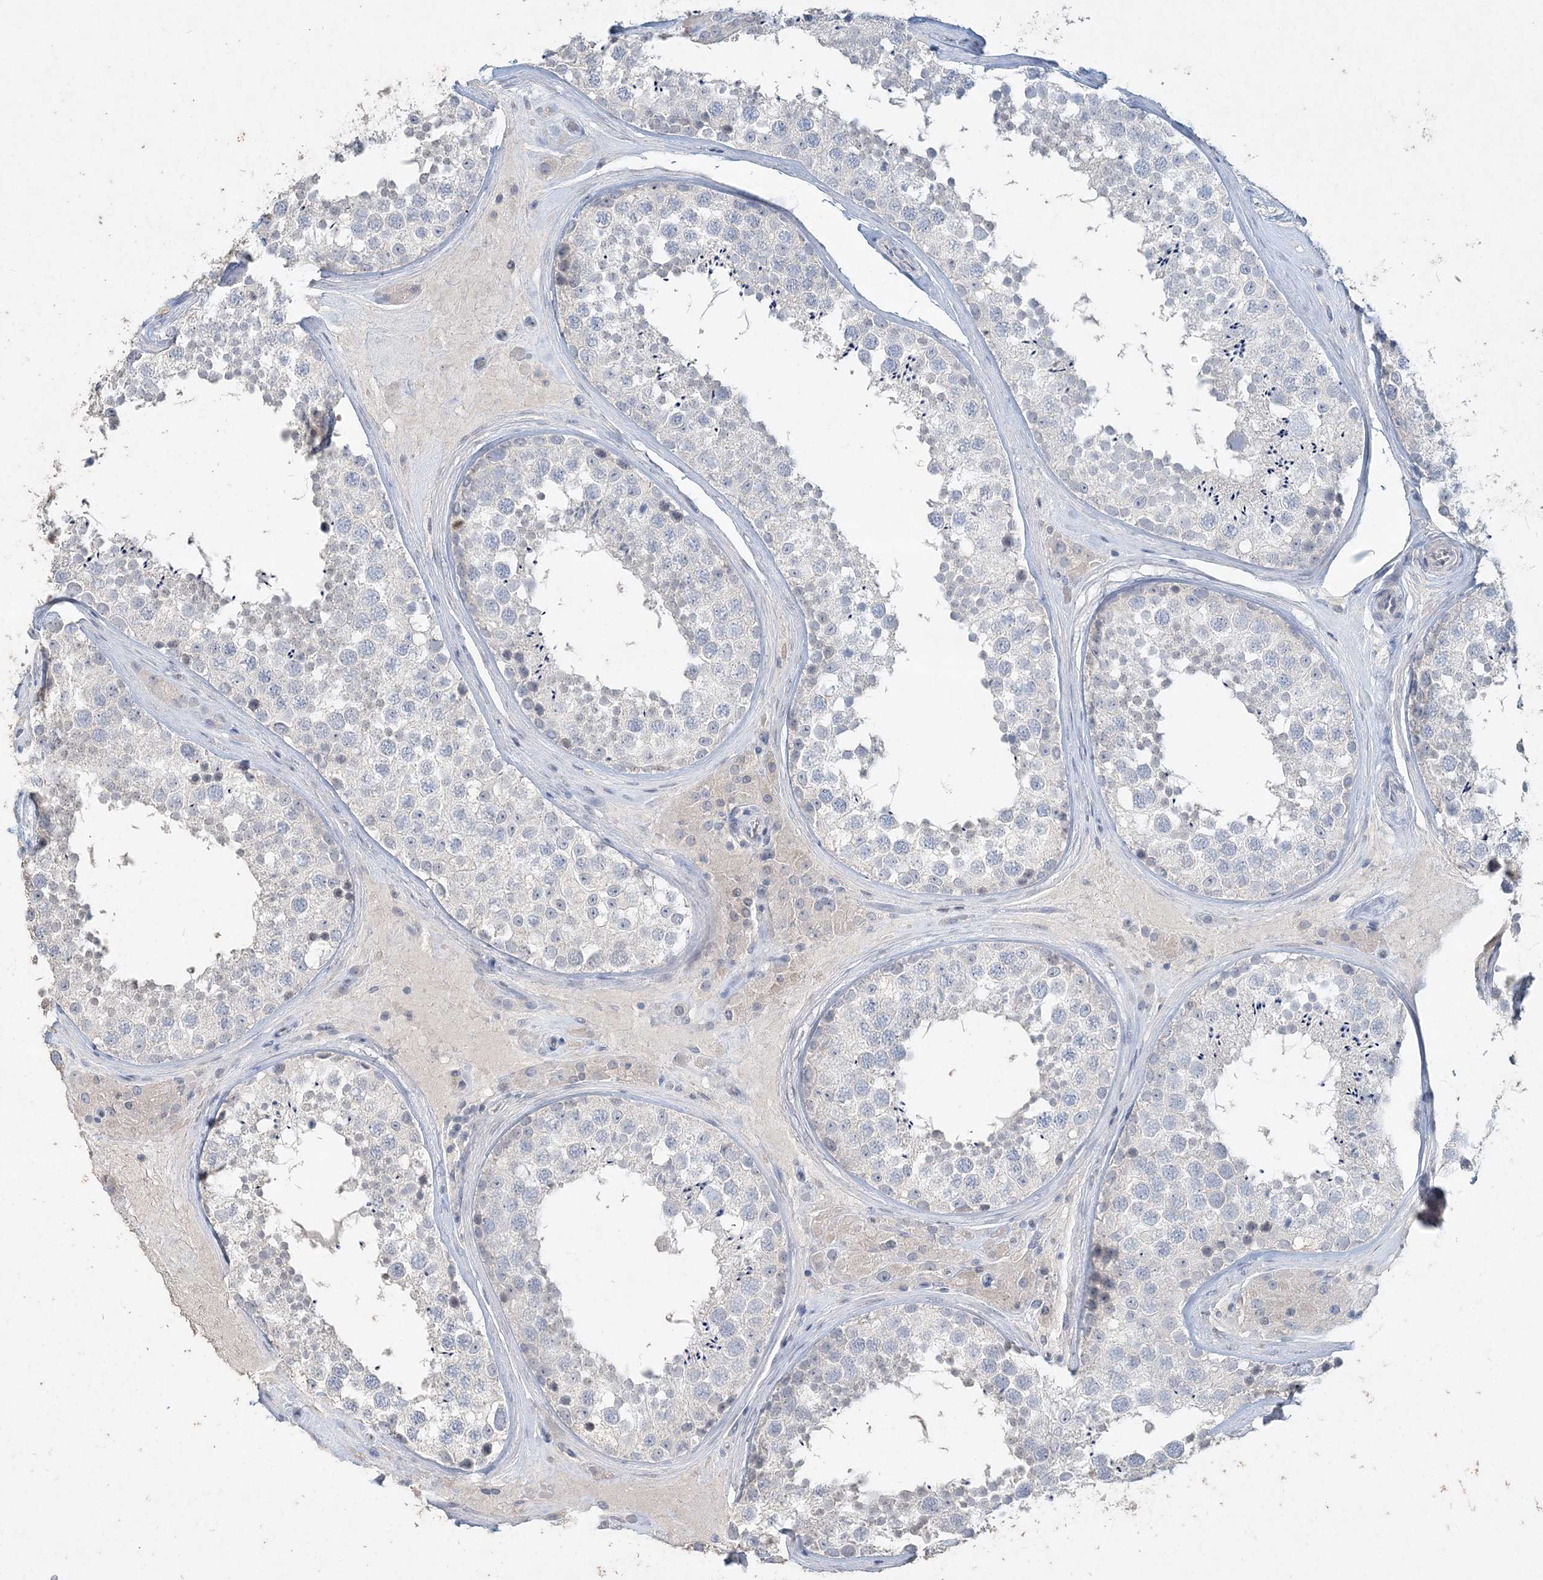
{"staining": {"intensity": "negative", "quantity": "none", "location": "none"}, "tissue": "testis", "cell_type": "Cells in seminiferous ducts", "image_type": "normal", "snomed": [{"axis": "morphology", "description": "Normal tissue, NOS"}, {"axis": "topography", "description": "Testis"}], "caption": "Protein analysis of normal testis shows no significant staining in cells in seminiferous ducts.", "gene": "DNAH5", "patient": {"sex": "male", "age": 46}}